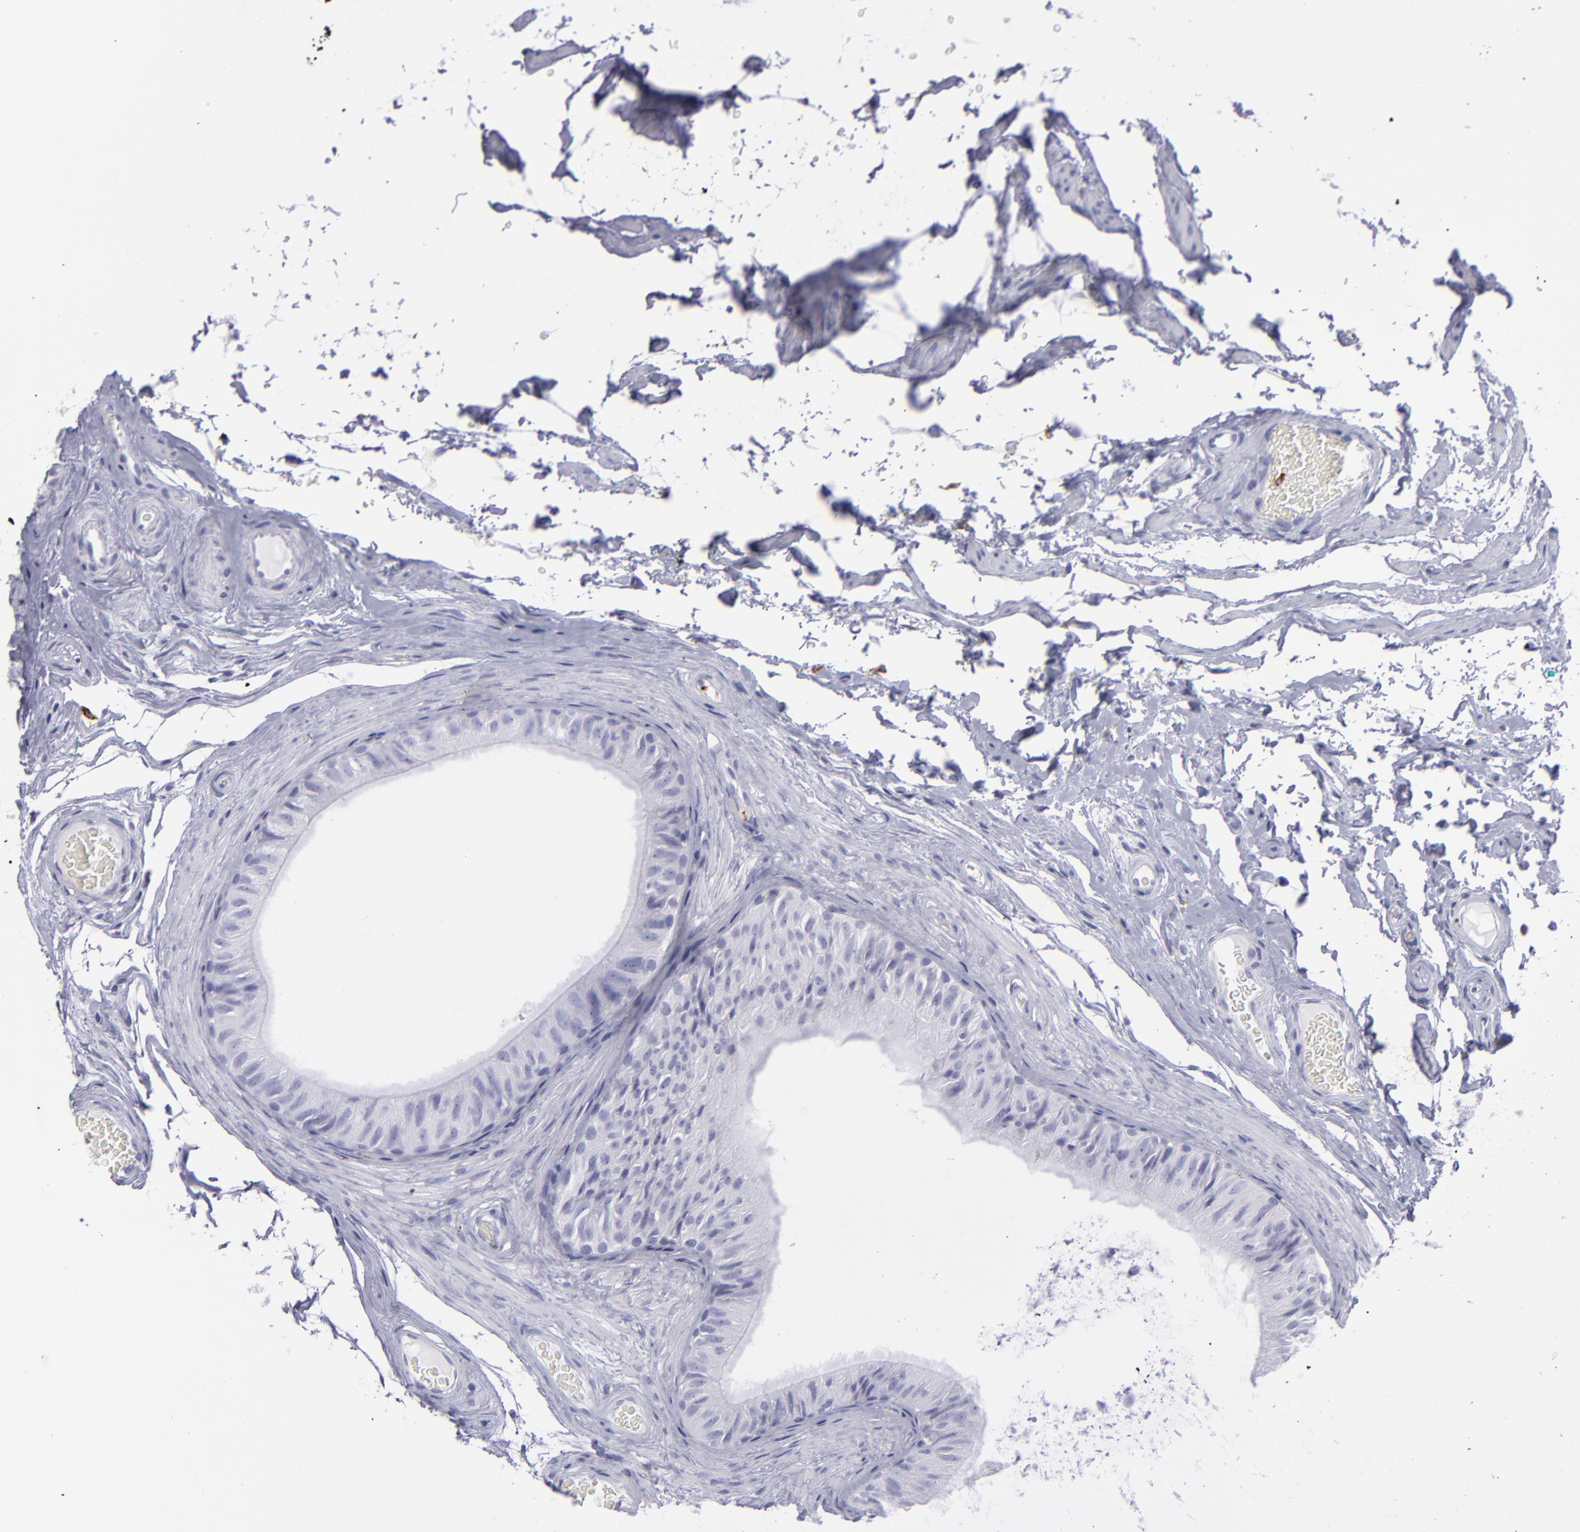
{"staining": {"intensity": "negative", "quantity": "none", "location": "none"}, "tissue": "epididymis", "cell_type": "Glandular cells", "image_type": "normal", "snomed": [{"axis": "morphology", "description": "Normal tissue, NOS"}, {"axis": "topography", "description": "Testis"}, {"axis": "topography", "description": "Epididymis"}], "caption": "Epididymis was stained to show a protein in brown. There is no significant staining in glandular cells. (DAB (3,3'-diaminobenzidine) IHC with hematoxylin counter stain).", "gene": "SELPLG", "patient": {"sex": "male", "age": 36}}